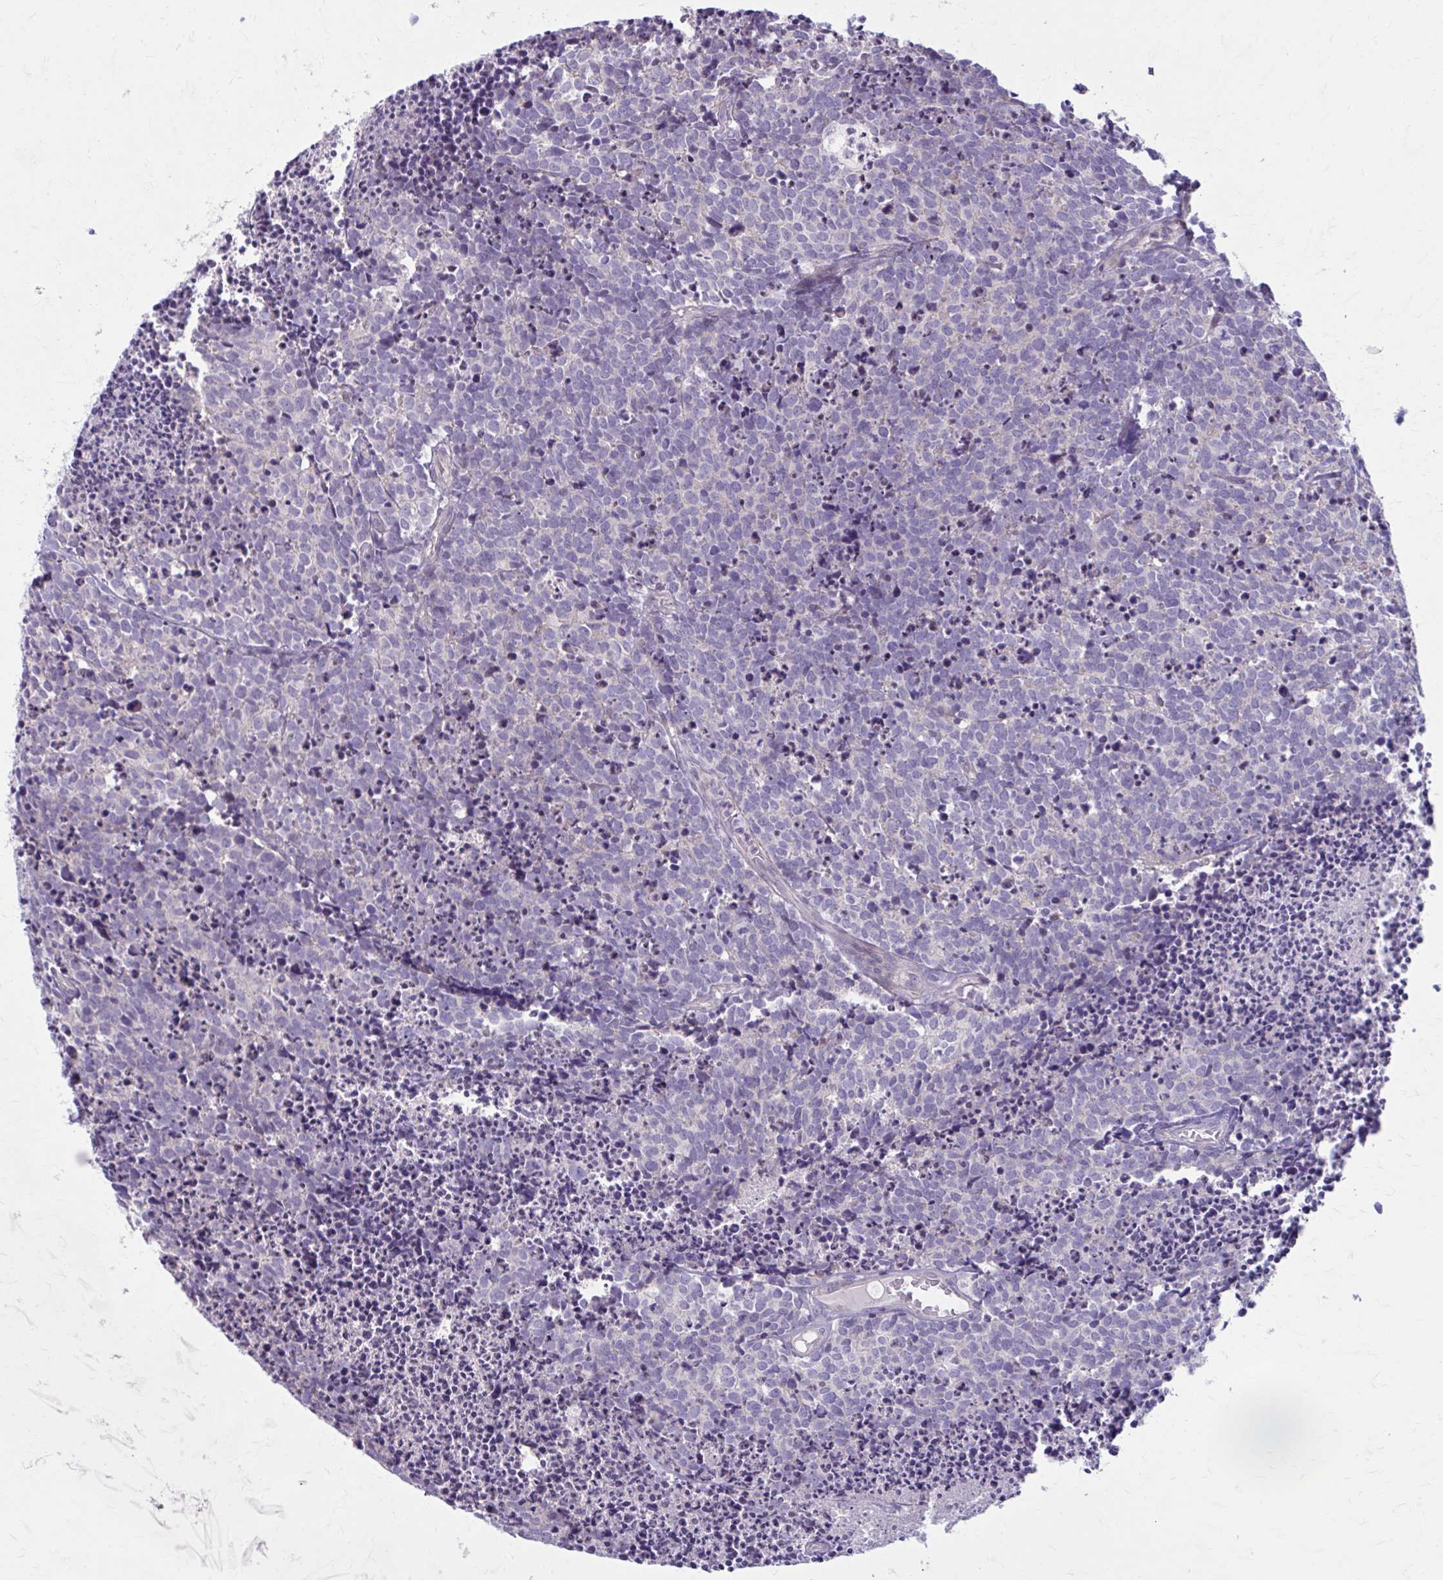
{"staining": {"intensity": "negative", "quantity": "none", "location": "none"}, "tissue": "carcinoid", "cell_type": "Tumor cells", "image_type": "cancer", "snomed": [{"axis": "morphology", "description": "Carcinoid, malignant, NOS"}, {"axis": "topography", "description": "Skin"}], "caption": "Tumor cells show no significant protein expression in carcinoid (malignant). (Brightfield microscopy of DAB (3,3'-diaminobenzidine) immunohistochemistry at high magnification).", "gene": "CHST3", "patient": {"sex": "female", "age": 79}}